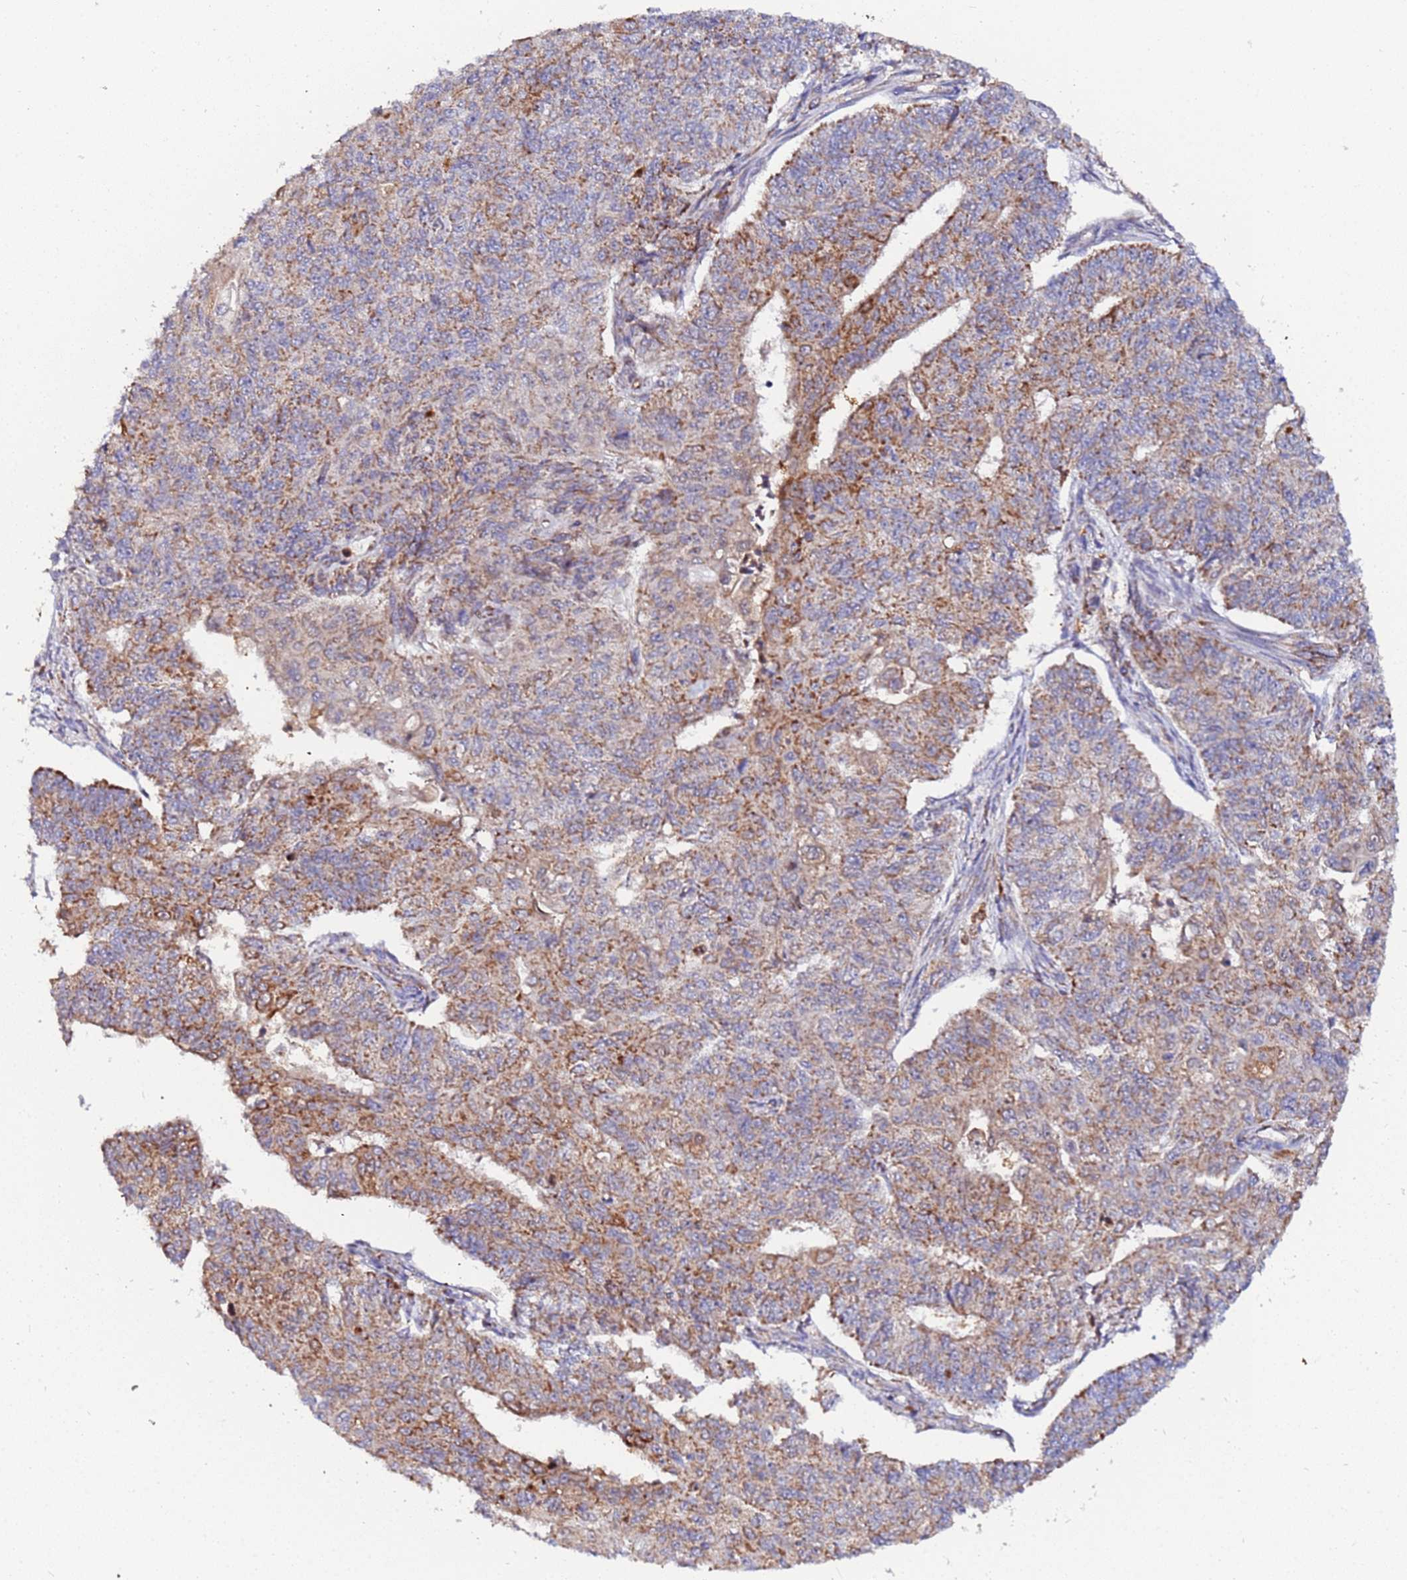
{"staining": {"intensity": "moderate", "quantity": ">75%", "location": "cytoplasmic/membranous"}, "tissue": "endometrial cancer", "cell_type": "Tumor cells", "image_type": "cancer", "snomed": [{"axis": "morphology", "description": "Adenocarcinoma, NOS"}, {"axis": "topography", "description": "Endometrium"}], "caption": "Tumor cells display moderate cytoplasmic/membranous staining in about >75% of cells in endometrial adenocarcinoma. (IHC, brightfield microscopy, high magnification).", "gene": "CCDC127", "patient": {"sex": "female", "age": 32}}